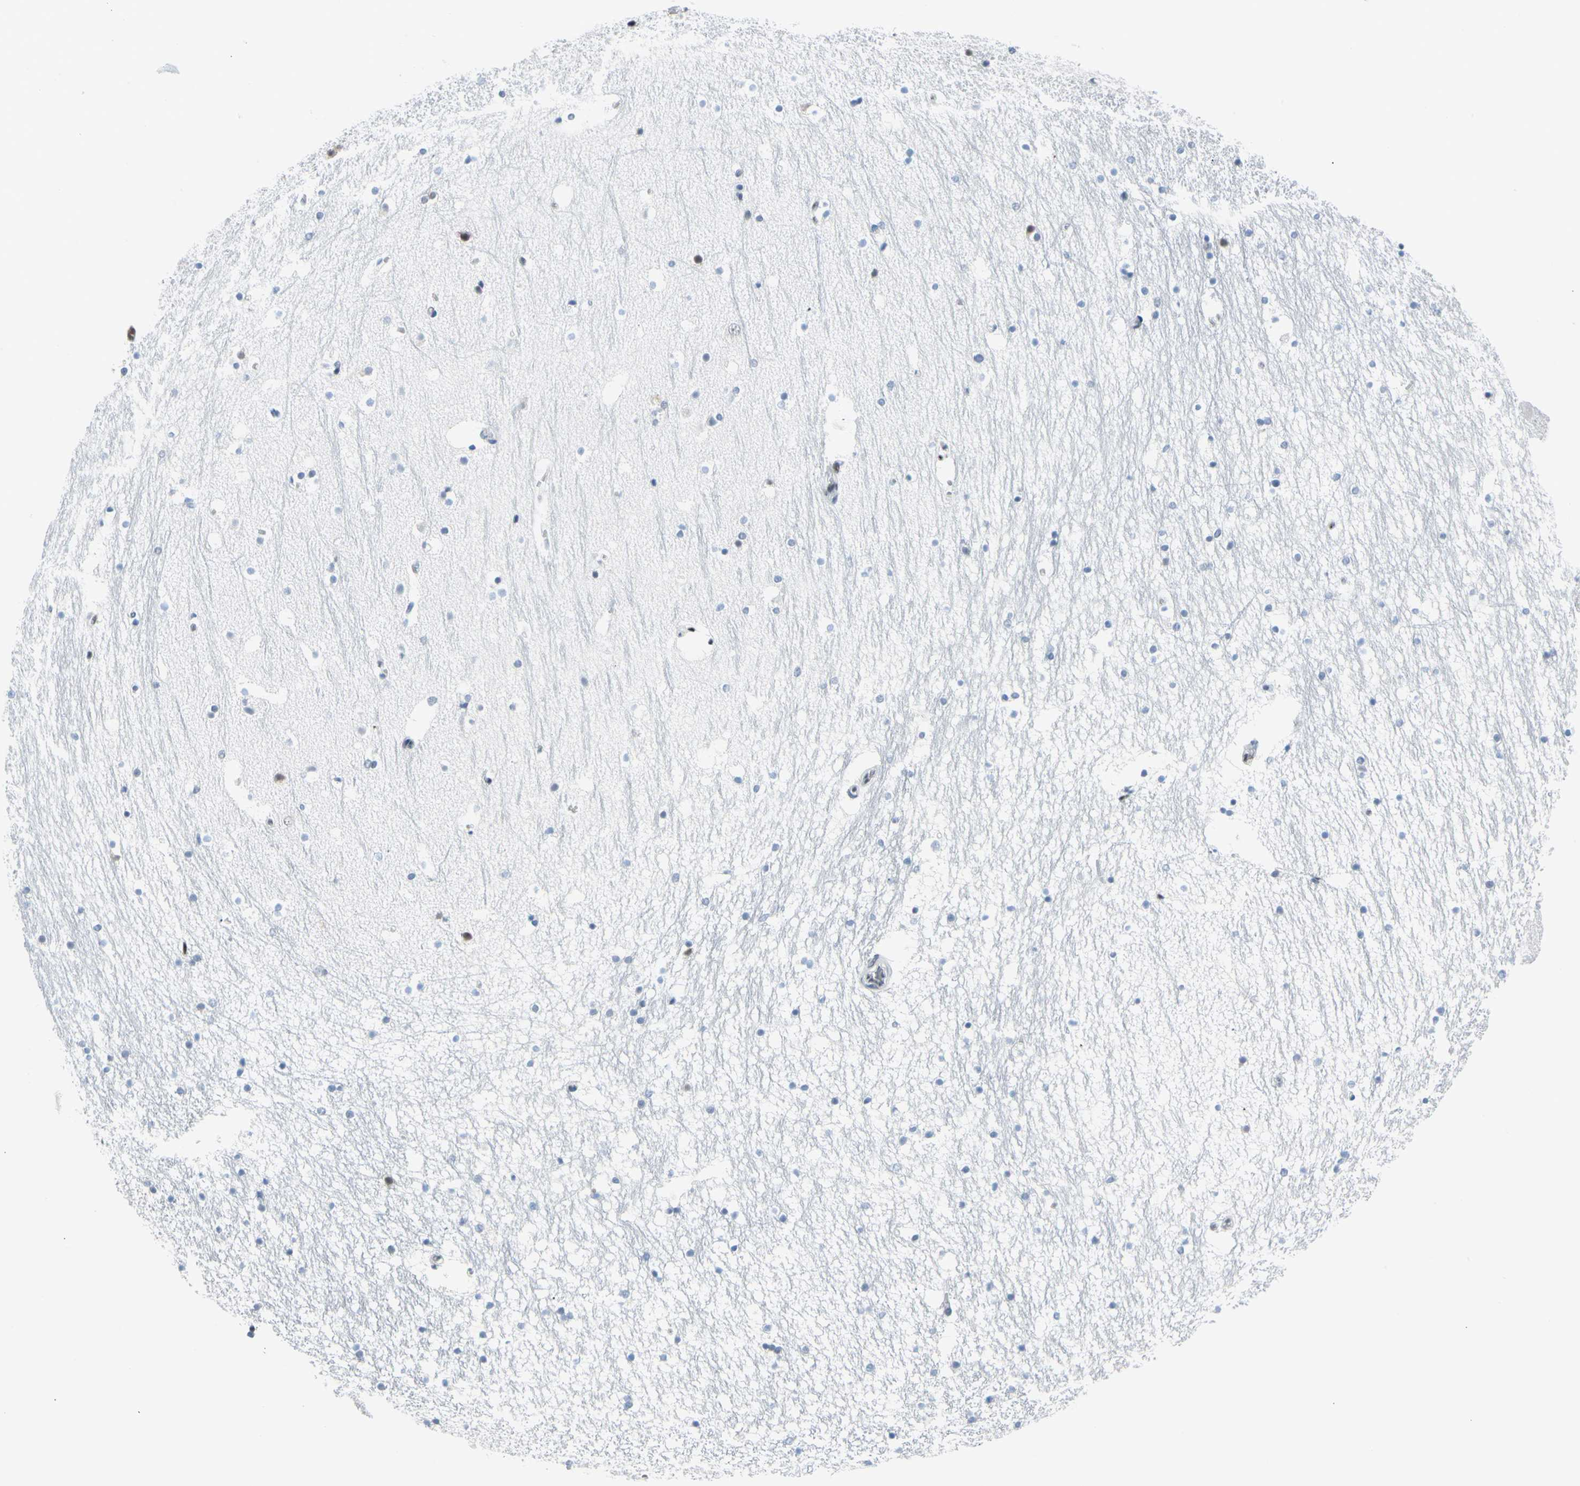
{"staining": {"intensity": "weak", "quantity": "<25%", "location": "nuclear"}, "tissue": "hippocampus", "cell_type": "Glial cells", "image_type": "normal", "snomed": [{"axis": "morphology", "description": "Normal tissue, NOS"}, {"axis": "topography", "description": "Hippocampus"}], "caption": "Immunohistochemistry micrograph of normal hippocampus: human hippocampus stained with DAB (3,3'-diaminobenzidine) exhibits no significant protein positivity in glial cells.", "gene": "FOXO3", "patient": {"sex": "male", "age": 45}}